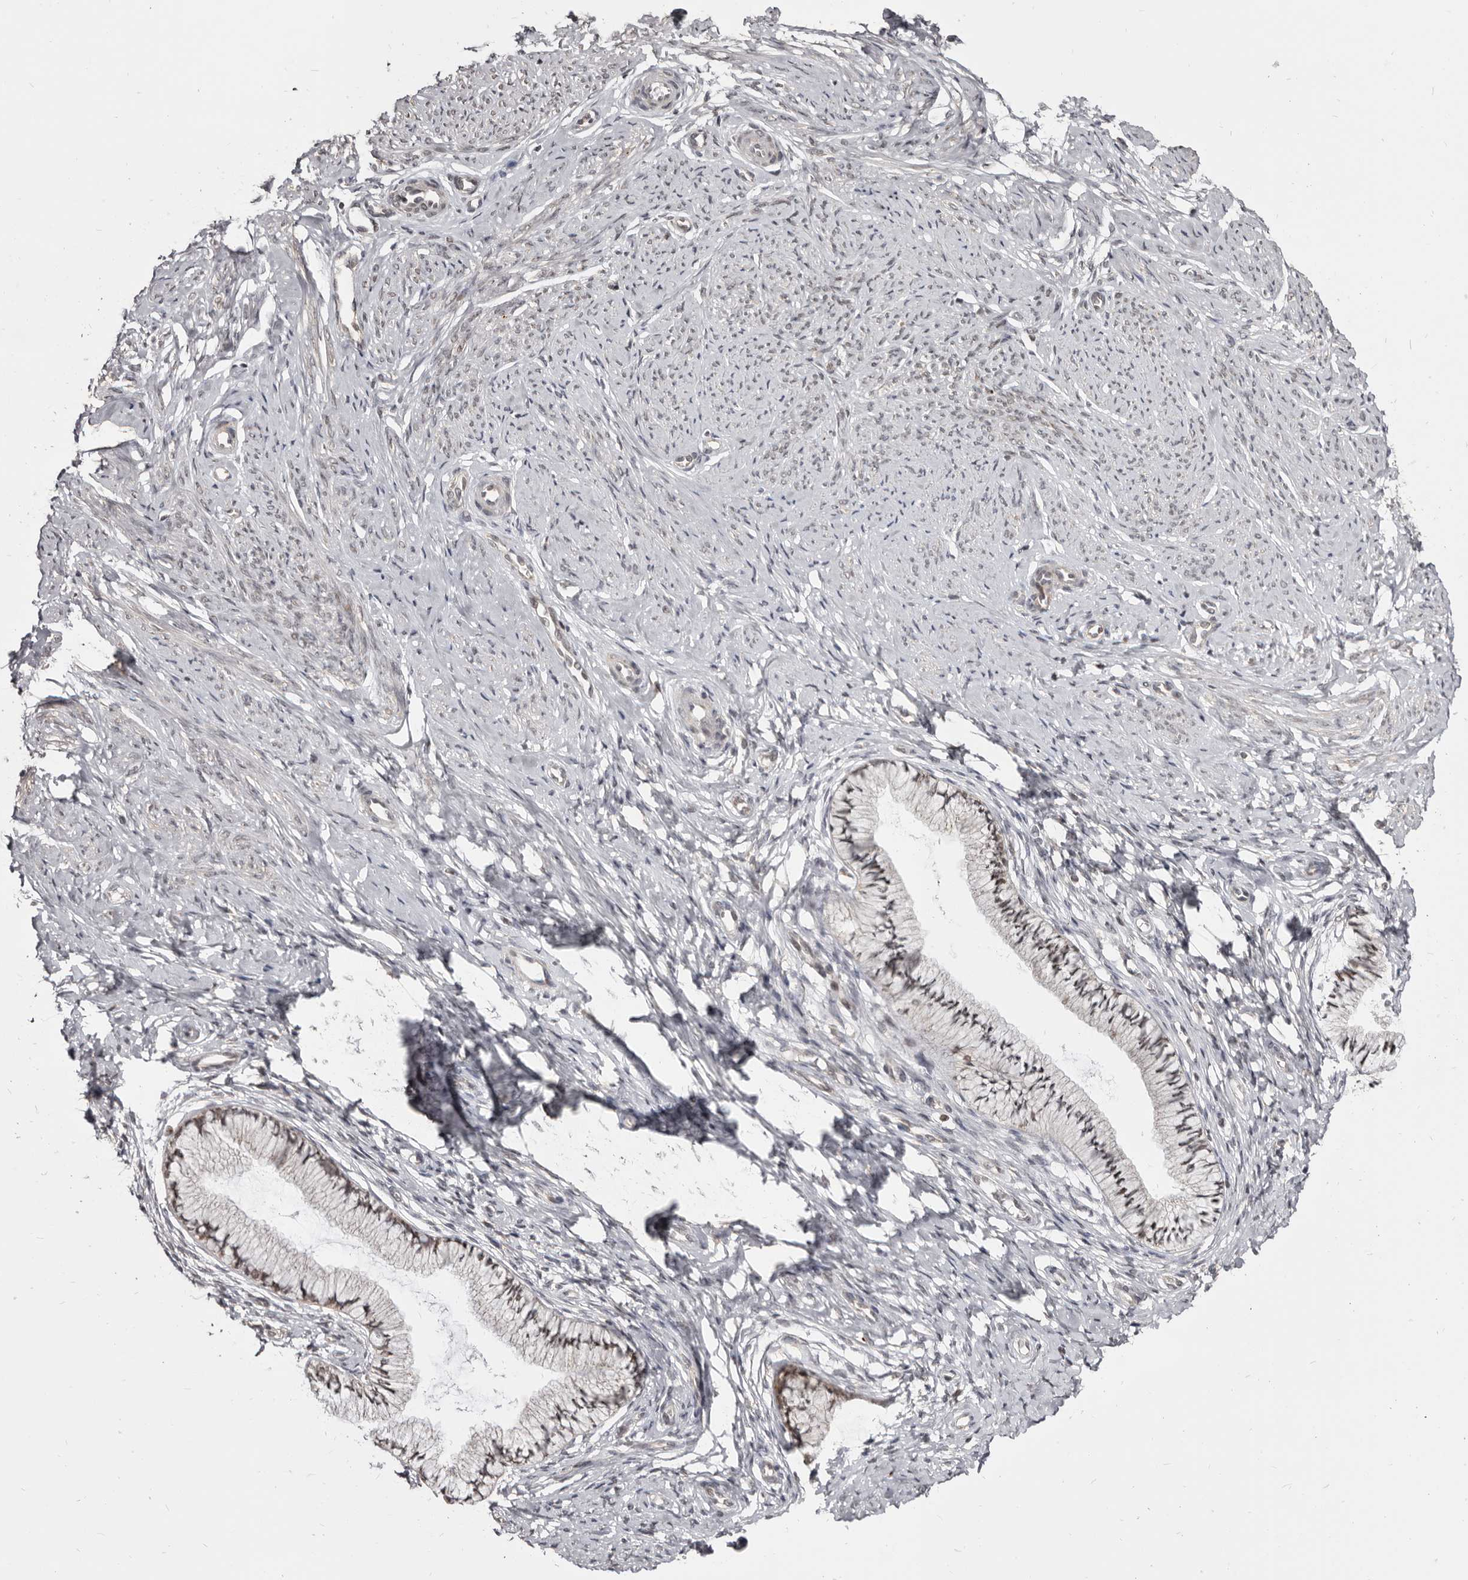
{"staining": {"intensity": "moderate", "quantity": "<25%", "location": "nuclear"}, "tissue": "cervix", "cell_type": "Glandular cells", "image_type": "normal", "snomed": [{"axis": "morphology", "description": "Normal tissue, NOS"}, {"axis": "topography", "description": "Cervix"}], "caption": "Glandular cells exhibit low levels of moderate nuclear staining in about <25% of cells in benign cervix. Immunohistochemistry stains the protein in brown and the nuclei are stained blue.", "gene": "THUMPD1", "patient": {"sex": "female", "age": 36}}